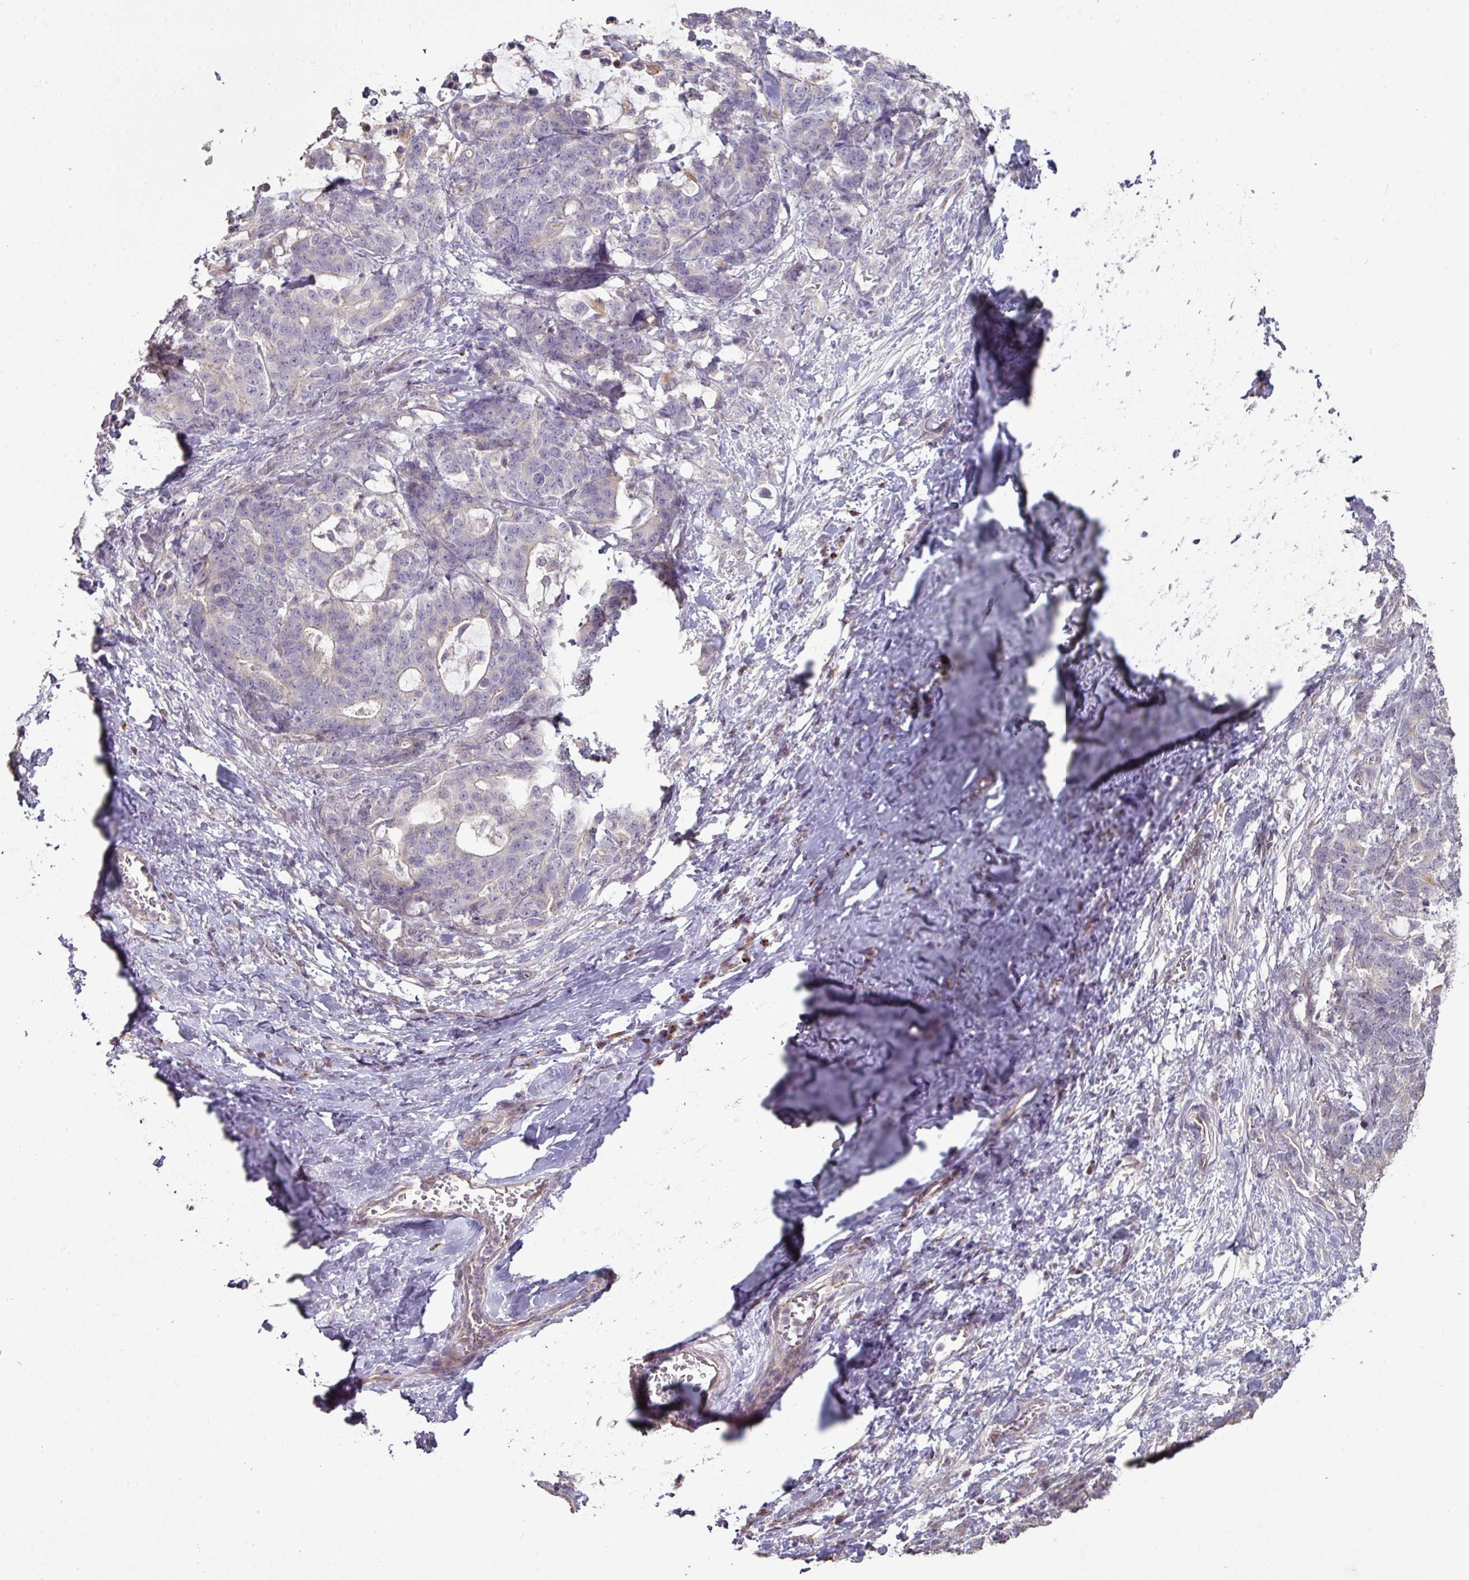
{"staining": {"intensity": "negative", "quantity": "none", "location": "none"}, "tissue": "stomach cancer", "cell_type": "Tumor cells", "image_type": "cancer", "snomed": [{"axis": "morphology", "description": "Normal tissue, NOS"}, {"axis": "morphology", "description": "Adenocarcinoma, NOS"}, {"axis": "topography", "description": "Stomach"}], "caption": "Micrograph shows no significant protein positivity in tumor cells of stomach cancer (adenocarcinoma). Brightfield microscopy of IHC stained with DAB (3,3'-diaminobenzidine) (brown) and hematoxylin (blue), captured at high magnification.", "gene": "CXCR5", "patient": {"sex": "female", "age": 64}}